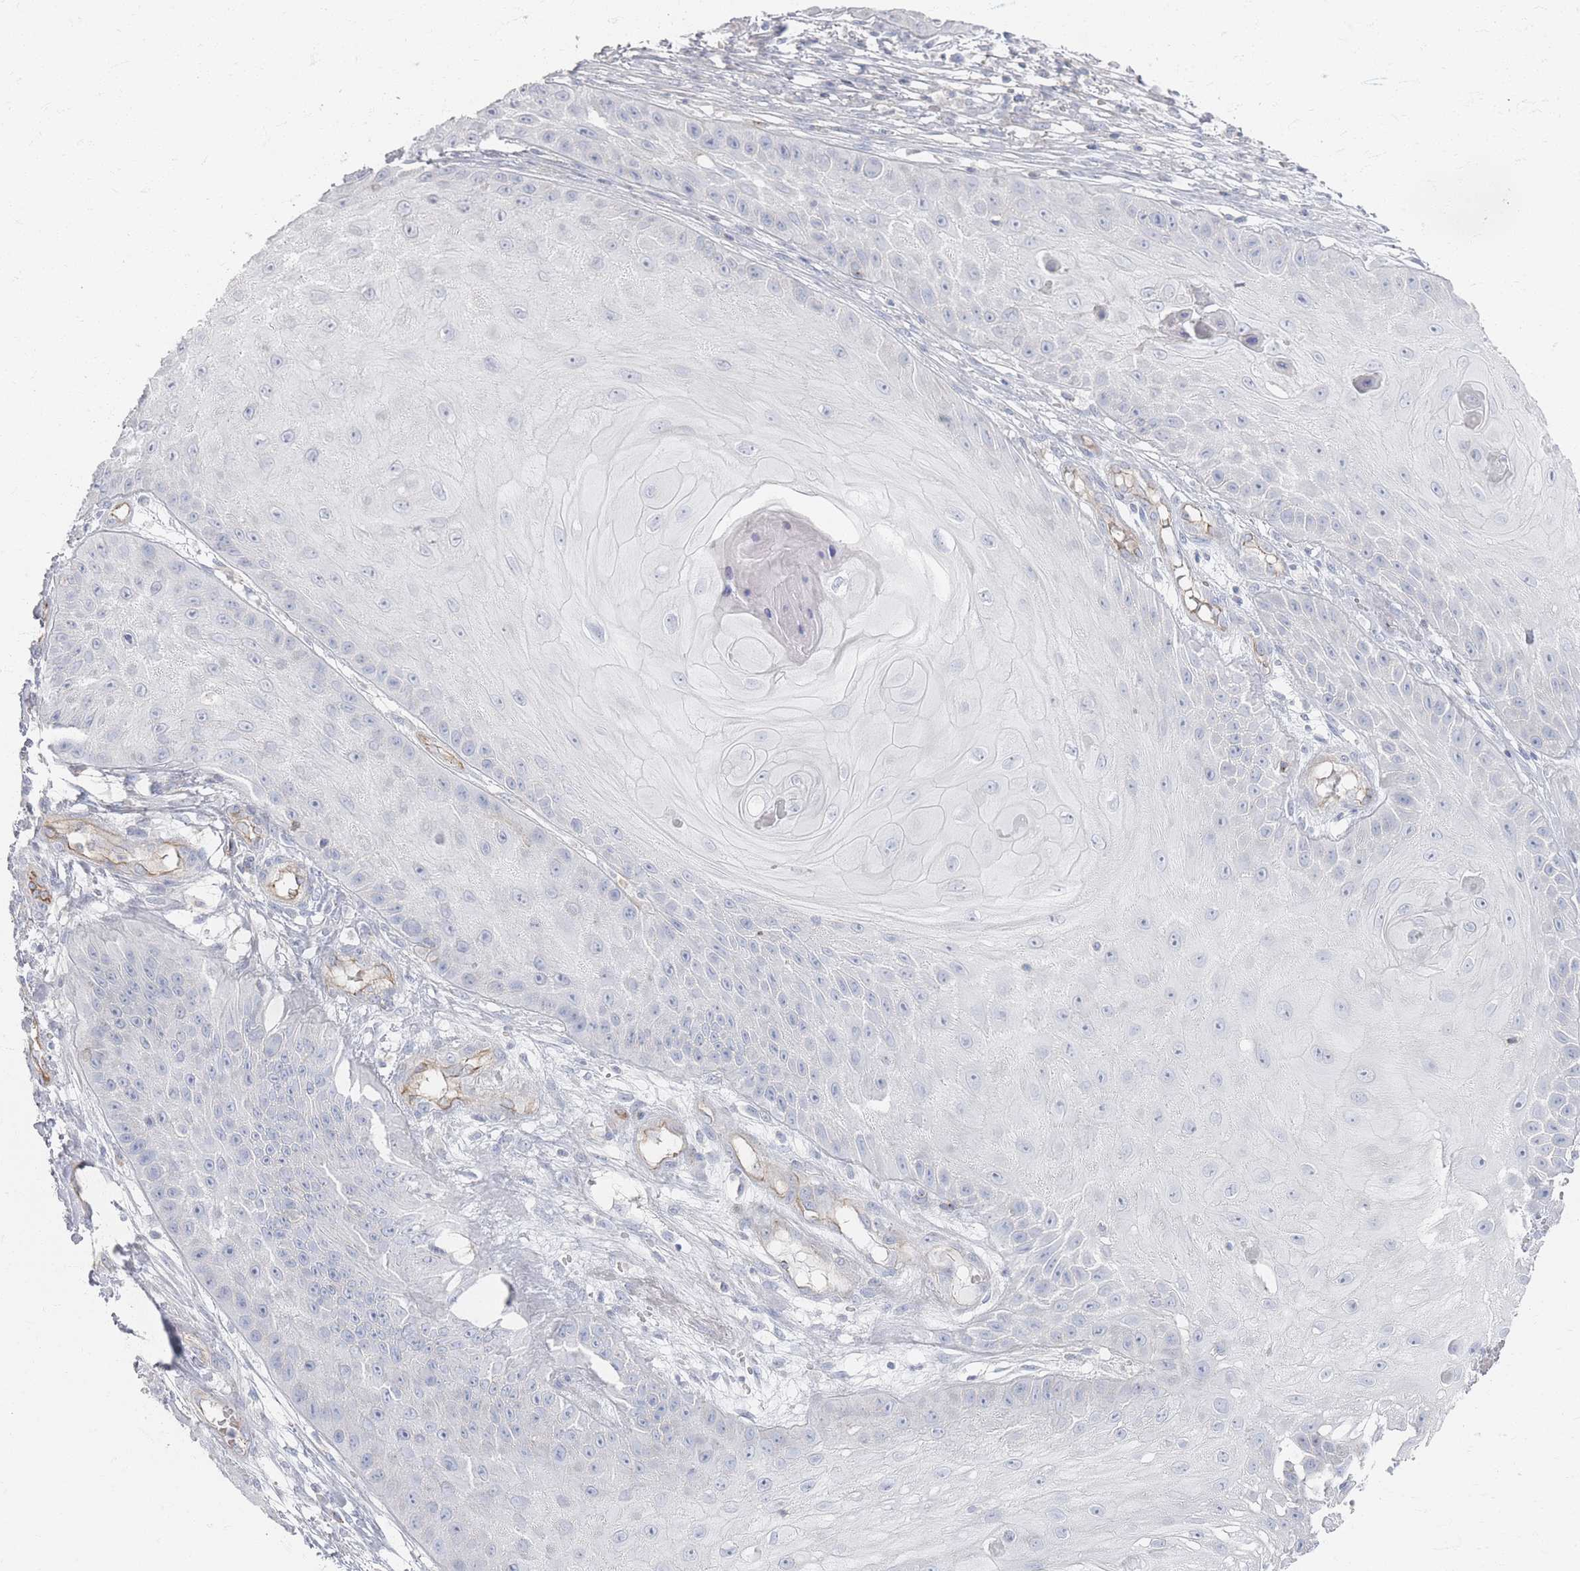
{"staining": {"intensity": "negative", "quantity": "none", "location": "none"}, "tissue": "skin cancer", "cell_type": "Tumor cells", "image_type": "cancer", "snomed": [{"axis": "morphology", "description": "Squamous cell carcinoma, NOS"}, {"axis": "topography", "description": "Skin"}], "caption": "Tumor cells are negative for brown protein staining in skin squamous cell carcinoma.", "gene": "GNB1", "patient": {"sex": "male", "age": 70}}